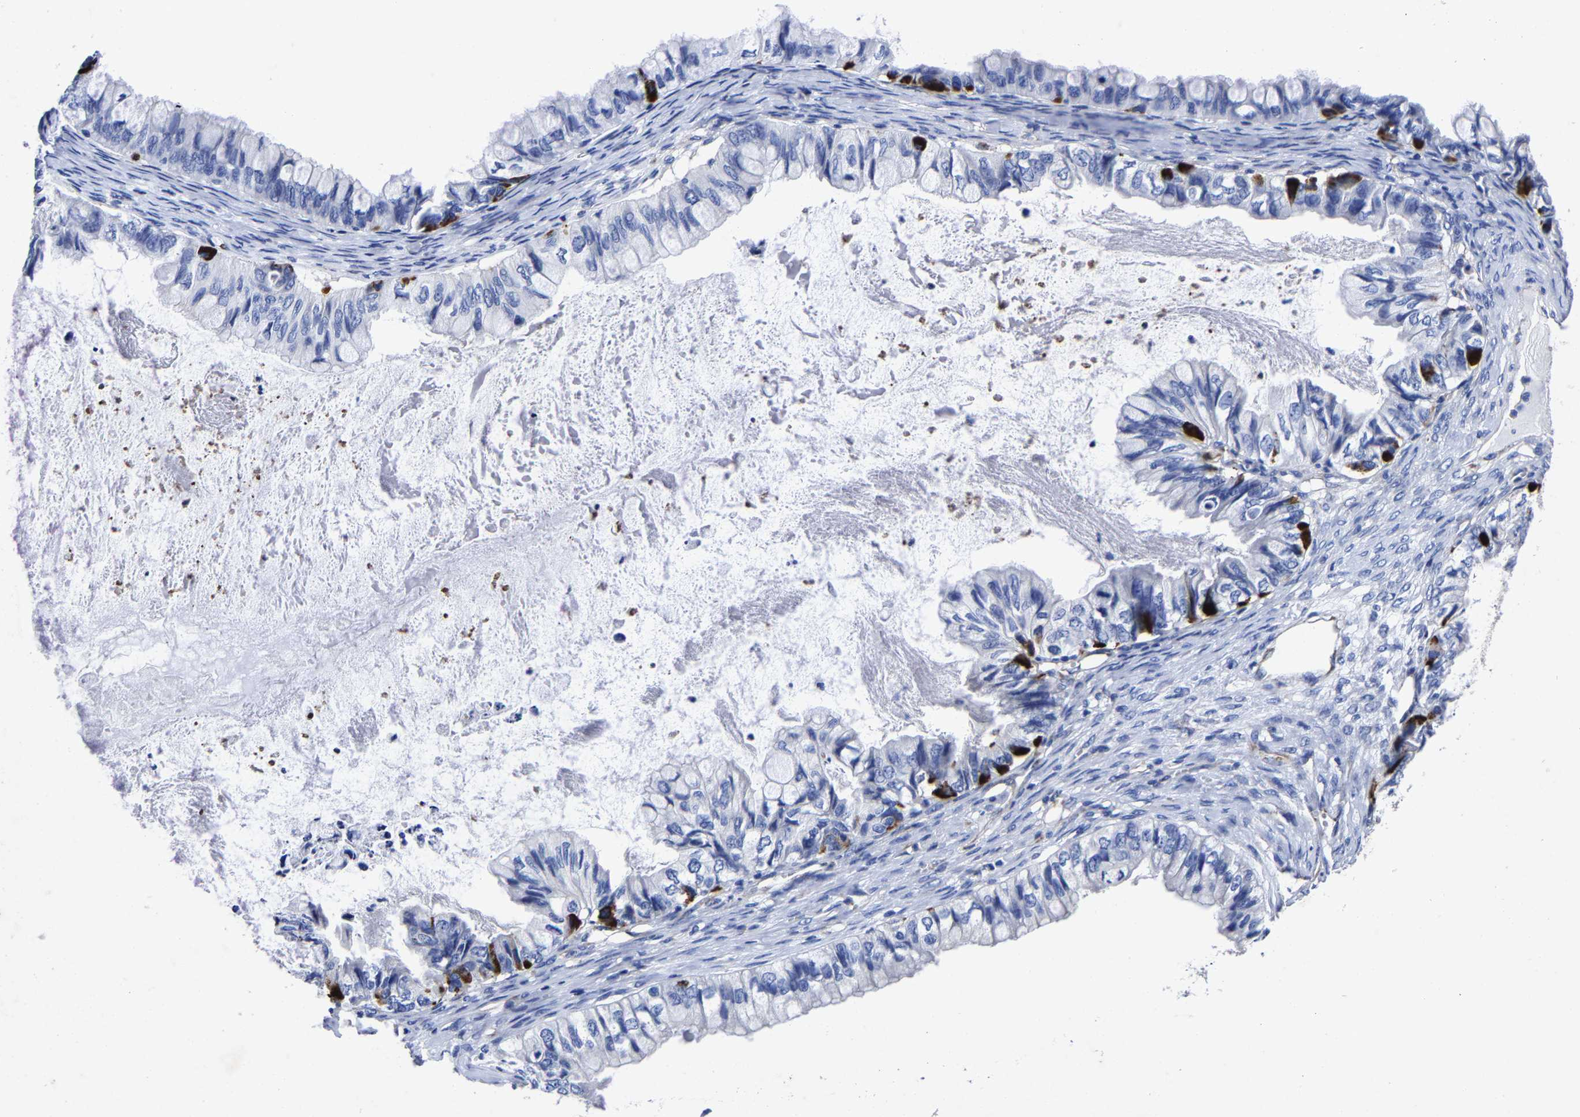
{"staining": {"intensity": "strong", "quantity": "<25%", "location": "cytoplasmic/membranous"}, "tissue": "ovarian cancer", "cell_type": "Tumor cells", "image_type": "cancer", "snomed": [{"axis": "morphology", "description": "Cystadenocarcinoma, mucinous, NOS"}, {"axis": "topography", "description": "Ovary"}], "caption": "Immunohistochemistry (IHC) photomicrograph of neoplastic tissue: human mucinous cystadenocarcinoma (ovarian) stained using immunohistochemistry shows medium levels of strong protein expression localized specifically in the cytoplasmic/membranous of tumor cells, appearing as a cytoplasmic/membranous brown color.", "gene": "AASS", "patient": {"sex": "female", "age": 80}}